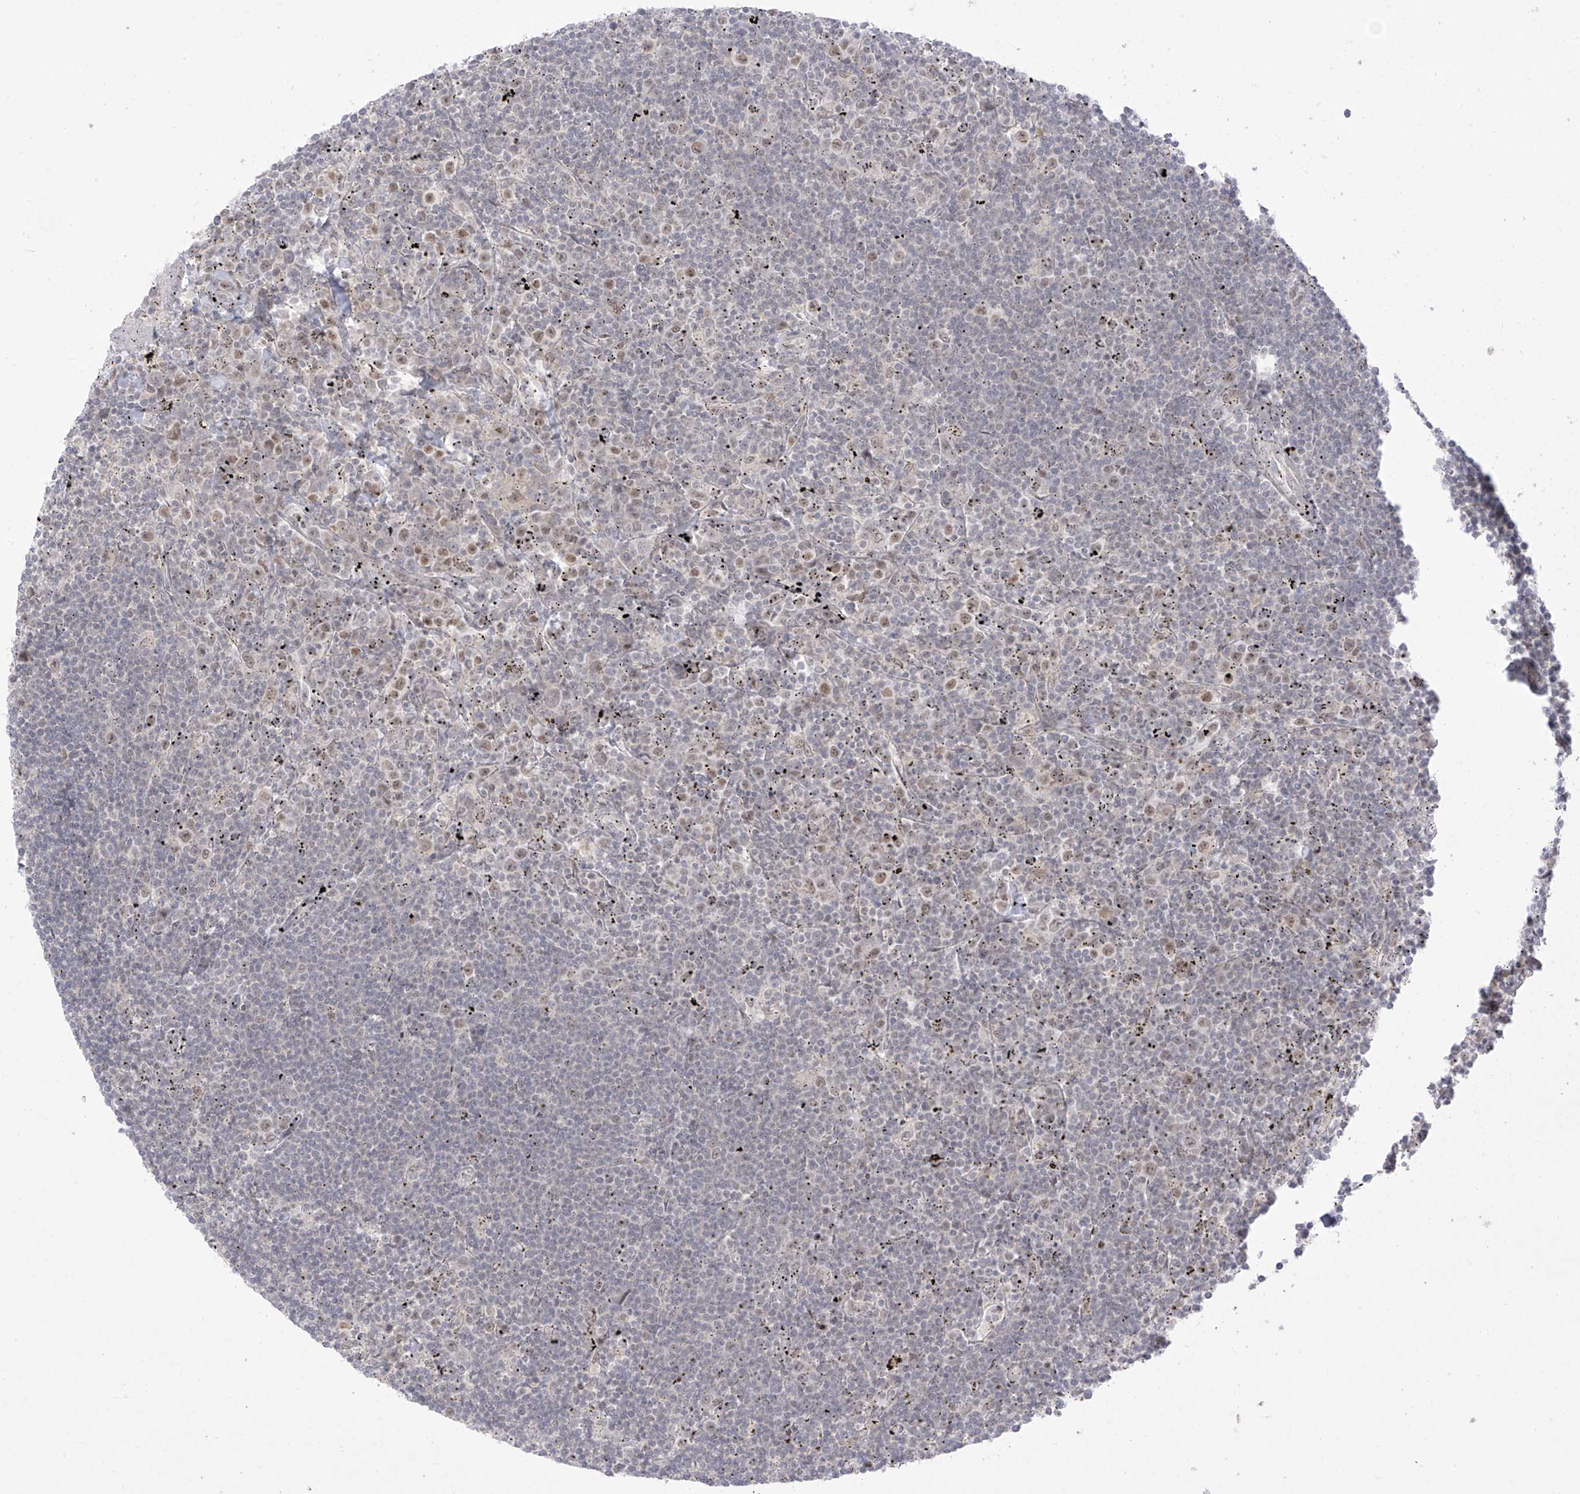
{"staining": {"intensity": "moderate", "quantity": "<25%", "location": "nuclear"}, "tissue": "lymphoma", "cell_type": "Tumor cells", "image_type": "cancer", "snomed": [{"axis": "morphology", "description": "Malignant lymphoma, non-Hodgkin's type, Low grade"}, {"axis": "topography", "description": "Spleen"}], "caption": "An IHC histopathology image of neoplastic tissue is shown. Protein staining in brown labels moderate nuclear positivity in lymphoma within tumor cells. Nuclei are stained in blue.", "gene": "OGT", "patient": {"sex": "male", "age": 76}}